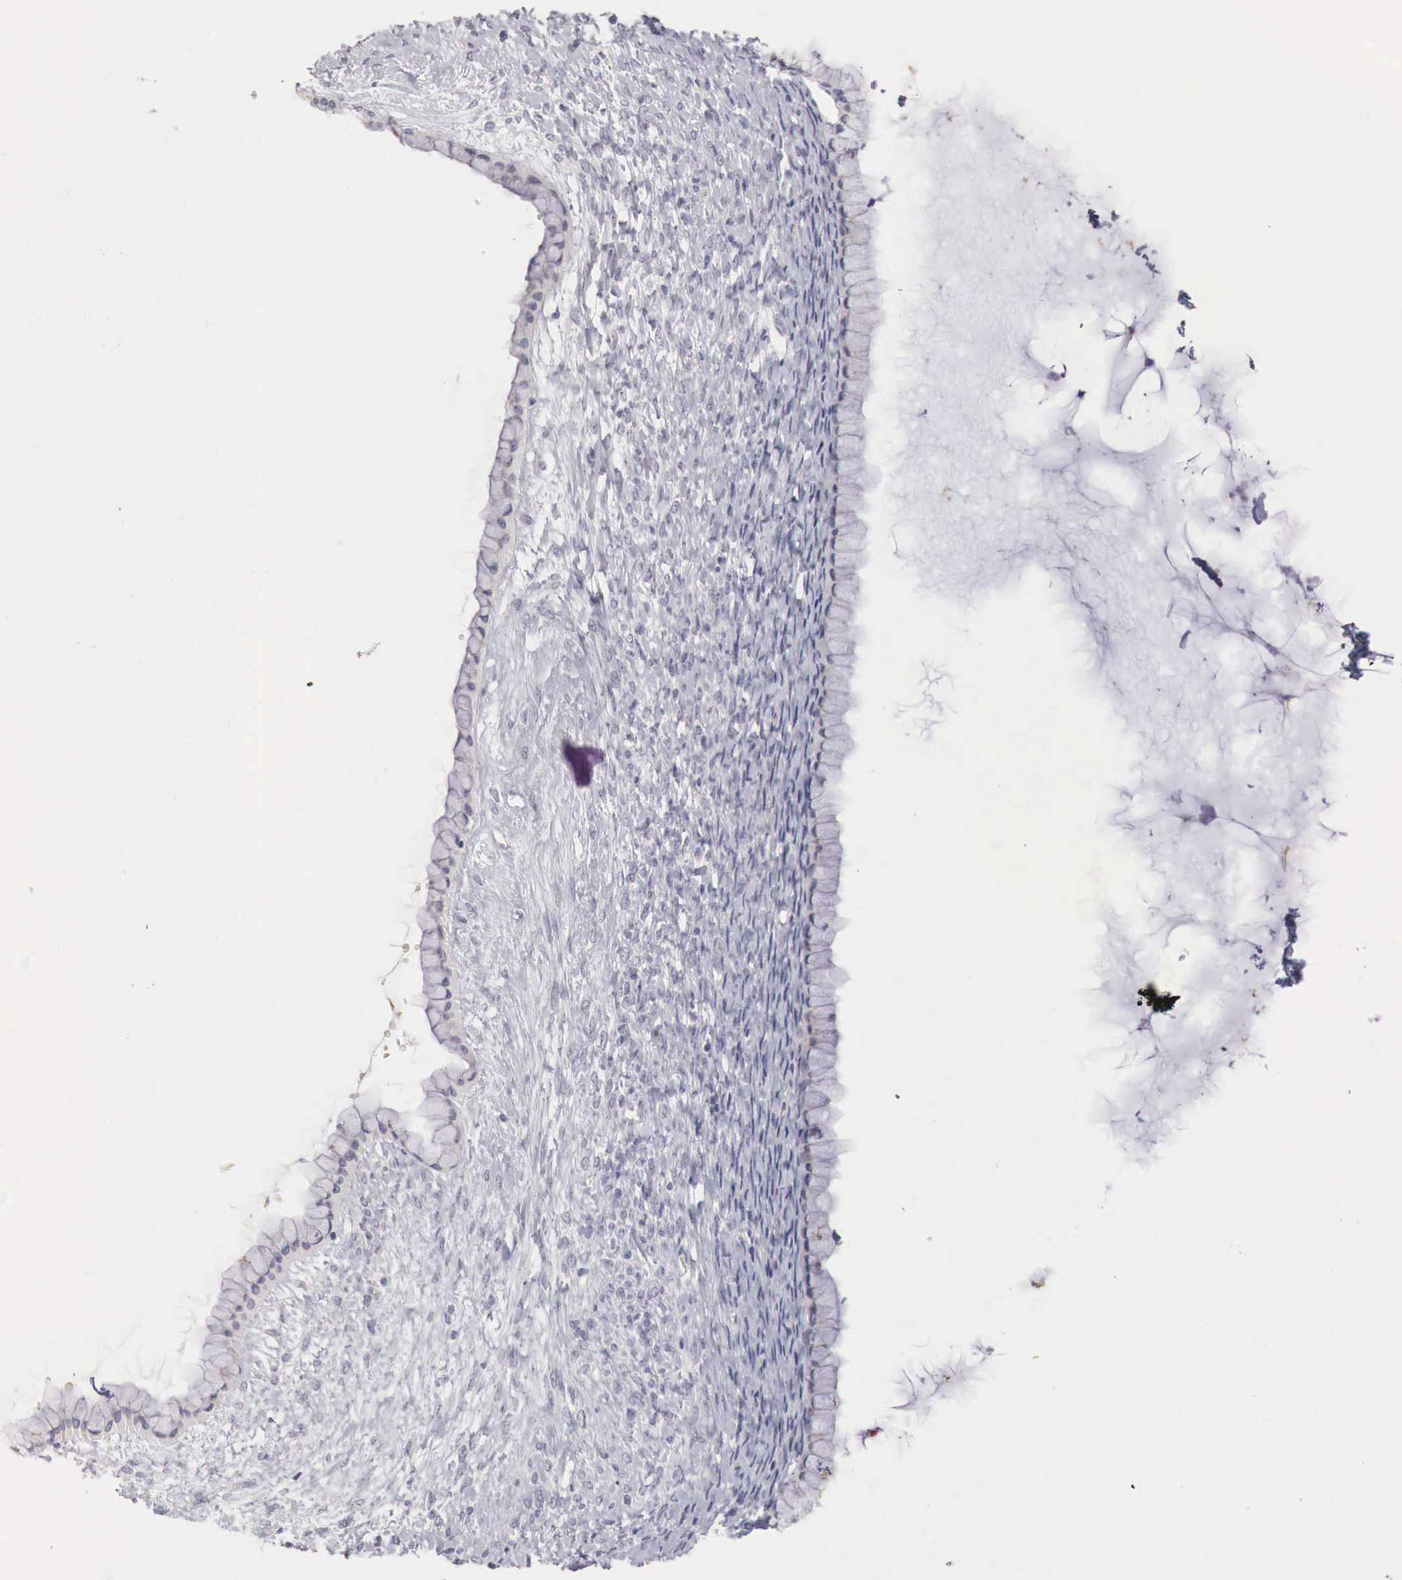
{"staining": {"intensity": "negative", "quantity": "none", "location": "none"}, "tissue": "ovarian cancer", "cell_type": "Tumor cells", "image_type": "cancer", "snomed": [{"axis": "morphology", "description": "Cystadenocarcinoma, mucinous, NOS"}, {"axis": "topography", "description": "Ovary"}], "caption": "Protein analysis of mucinous cystadenocarcinoma (ovarian) displays no significant positivity in tumor cells.", "gene": "GATA1", "patient": {"sex": "female", "age": 25}}